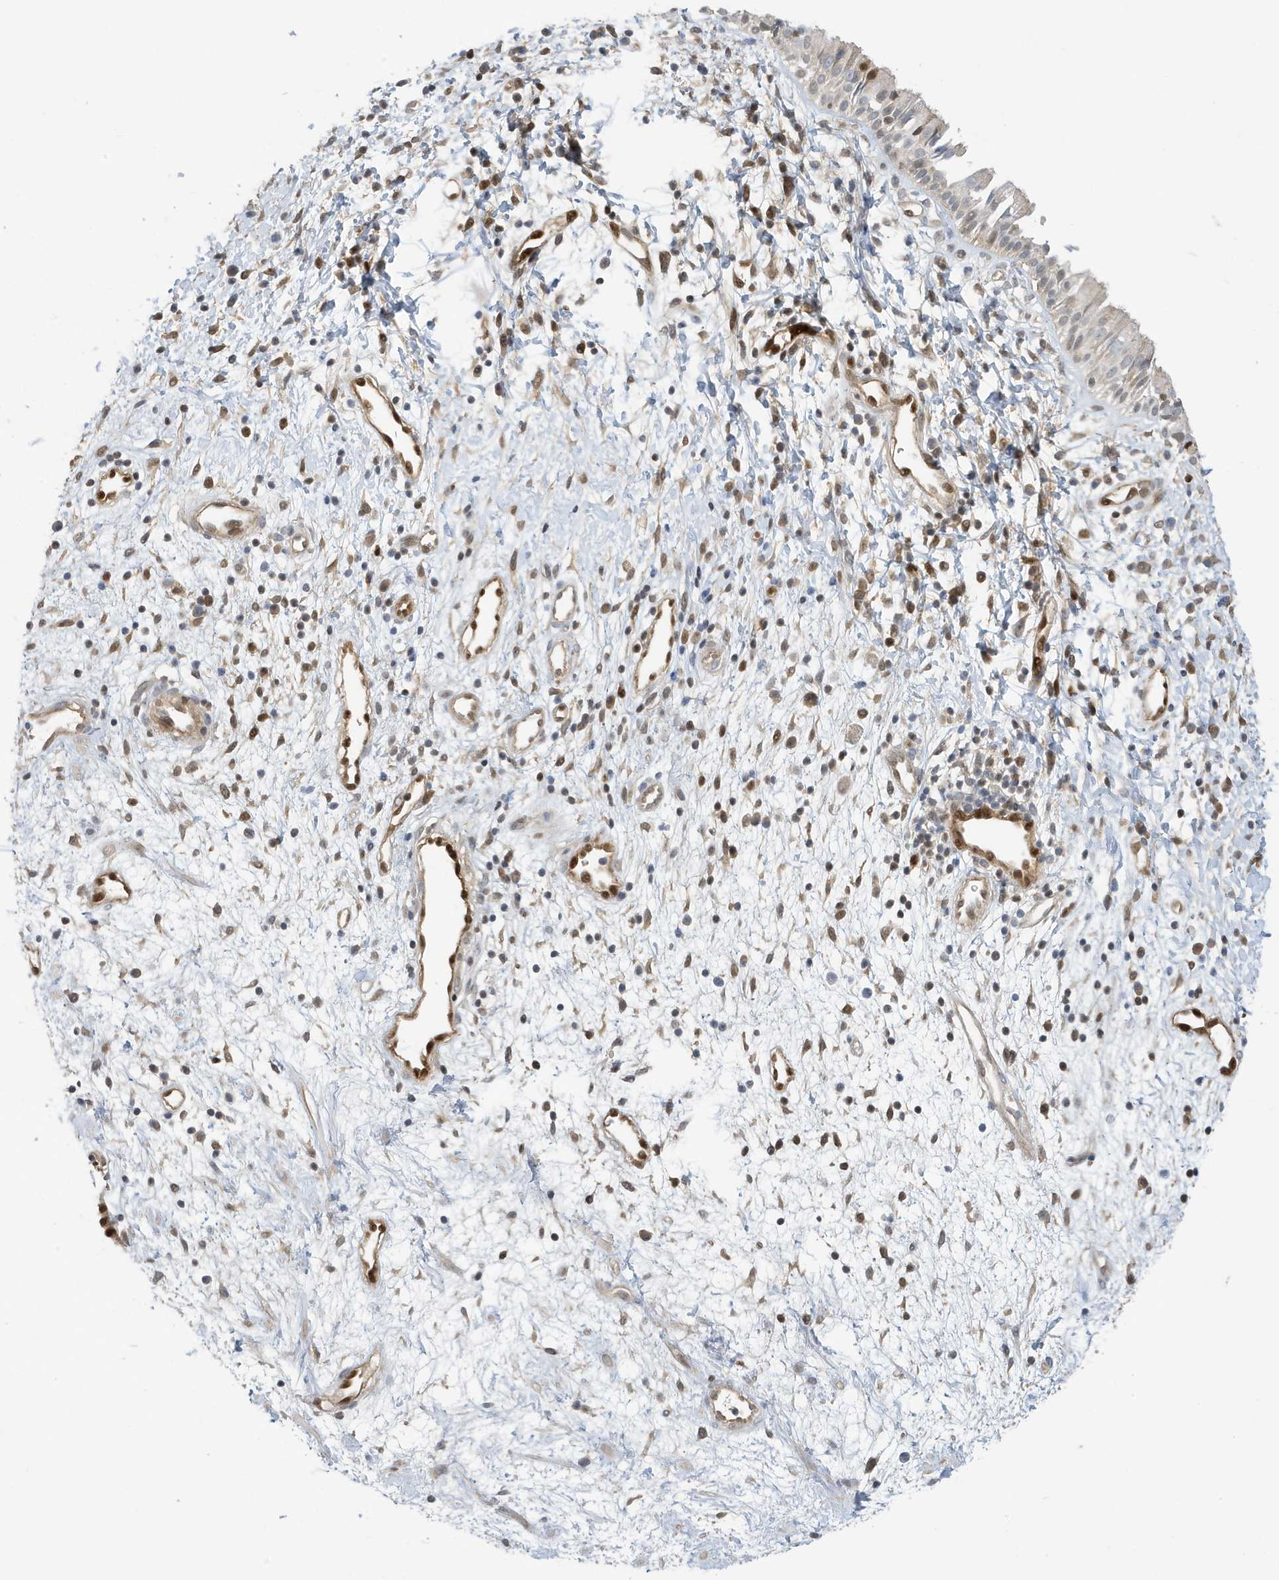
{"staining": {"intensity": "moderate", "quantity": "<25%", "location": "nuclear"}, "tissue": "nasopharynx", "cell_type": "Respiratory epithelial cells", "image_type": "normal", "snomed": [{"axis": "morphology", "description": "Normal tissue, NOS"}, {"axis": "topography", "description": "Nasopharynx"}], "caption": "This is a photomicrograph of immunohistochemistry (IHC) staining of unremarkable nasopharynx, which shows moderate positivity in the nuclear of respiratory epithelial cells.", "gene": "NCOA7", "patient": {"sex": "male", "age": 22}}